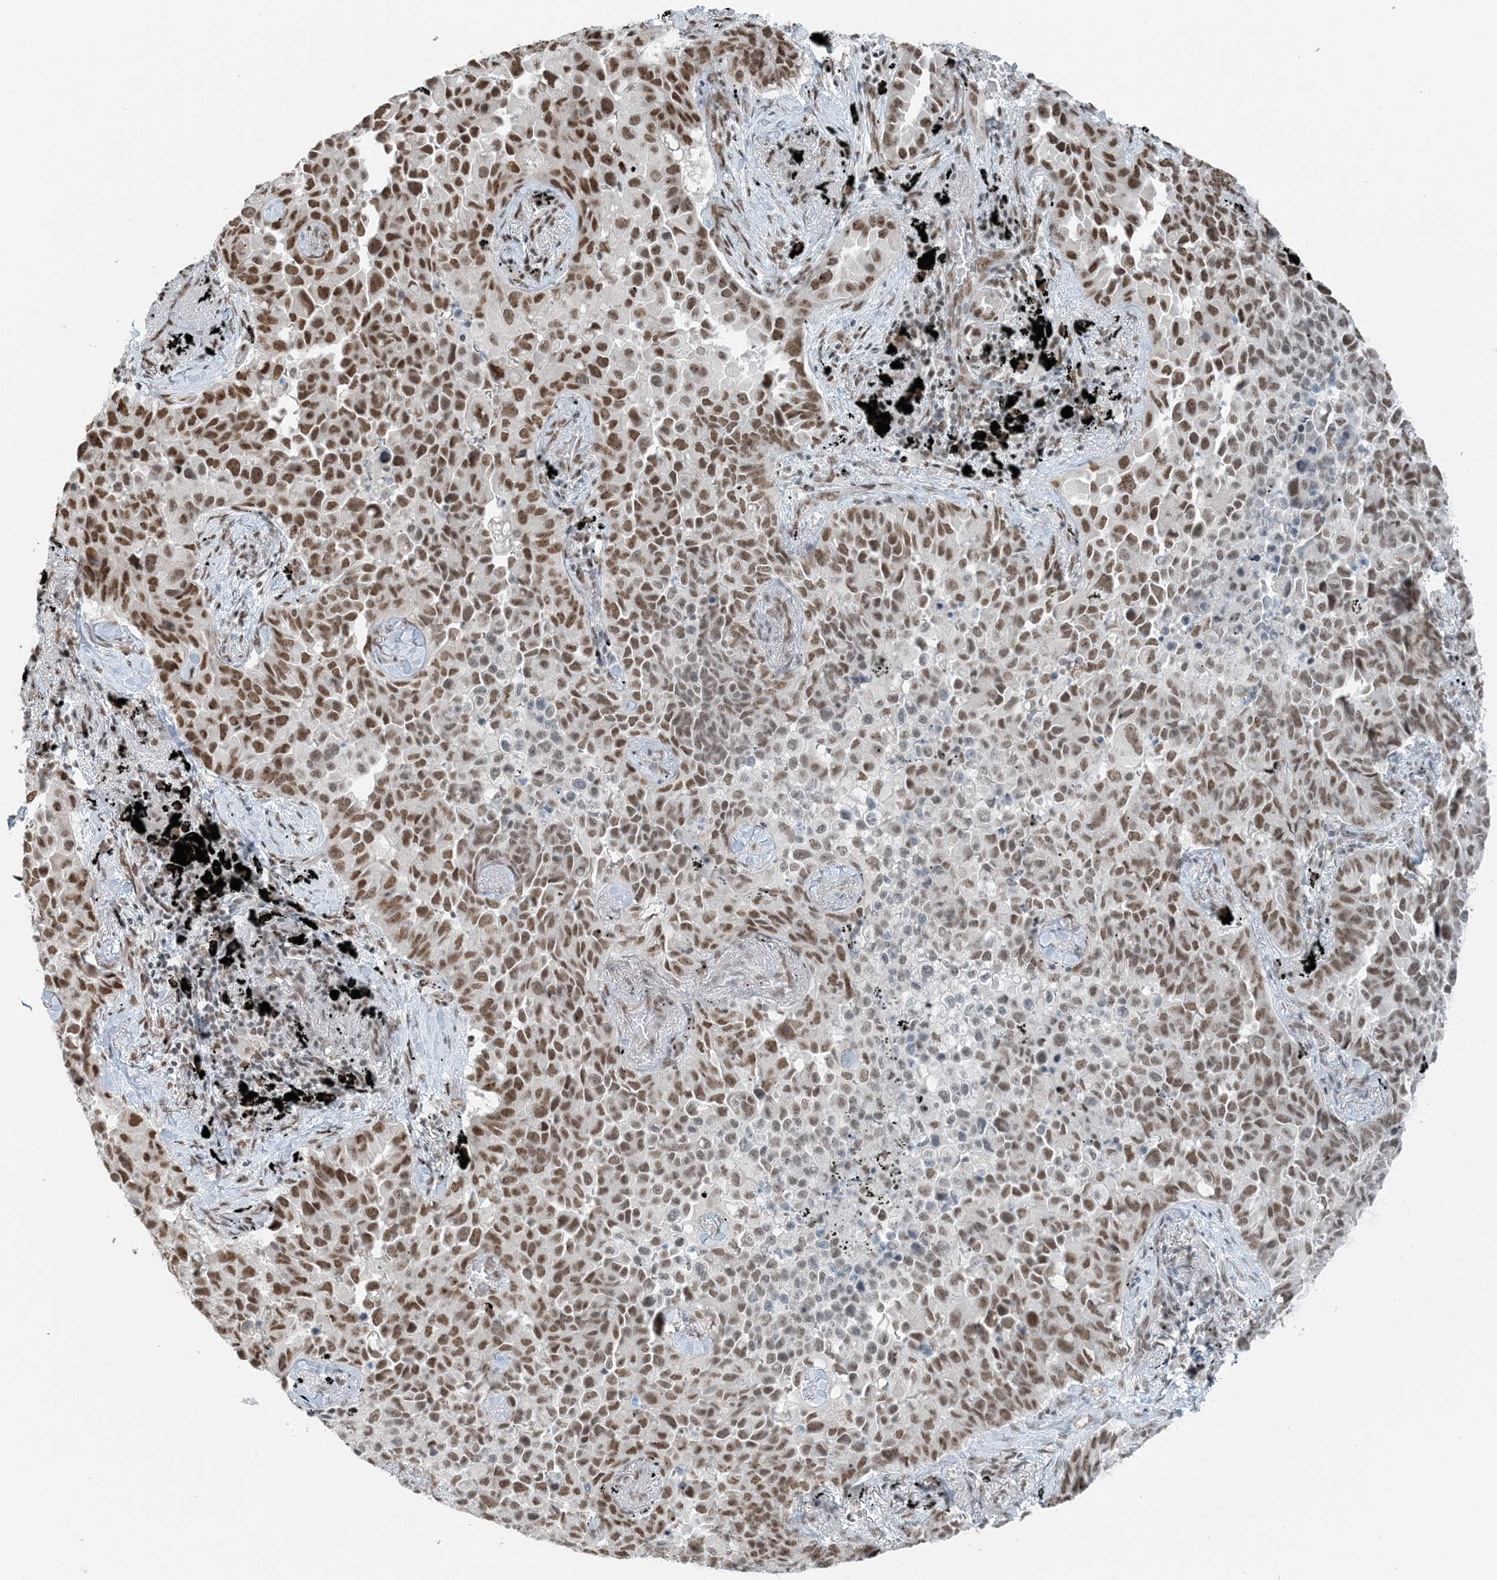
{"staining": {"intensity": "strong", "quantity": ">75%", "location": "nuclear"}, "tissue": "lung cancer", "cell_type": "Tumor cells", "image_type": "cancer", "snomed": [{"axis": "morphology", "description": "Adenocarcinoma, NOS"}, {"axis": "topography", "description": "Lung"}], "caption": "A micrograph of lung cancer (adenocarcinoma) stained for a protein demonstrates strong nuclear brown staining in tumor cells. Nuclei are stained in blue.", "gene": "ZNF500", "patient": {"sex": "female", "age": 67}}